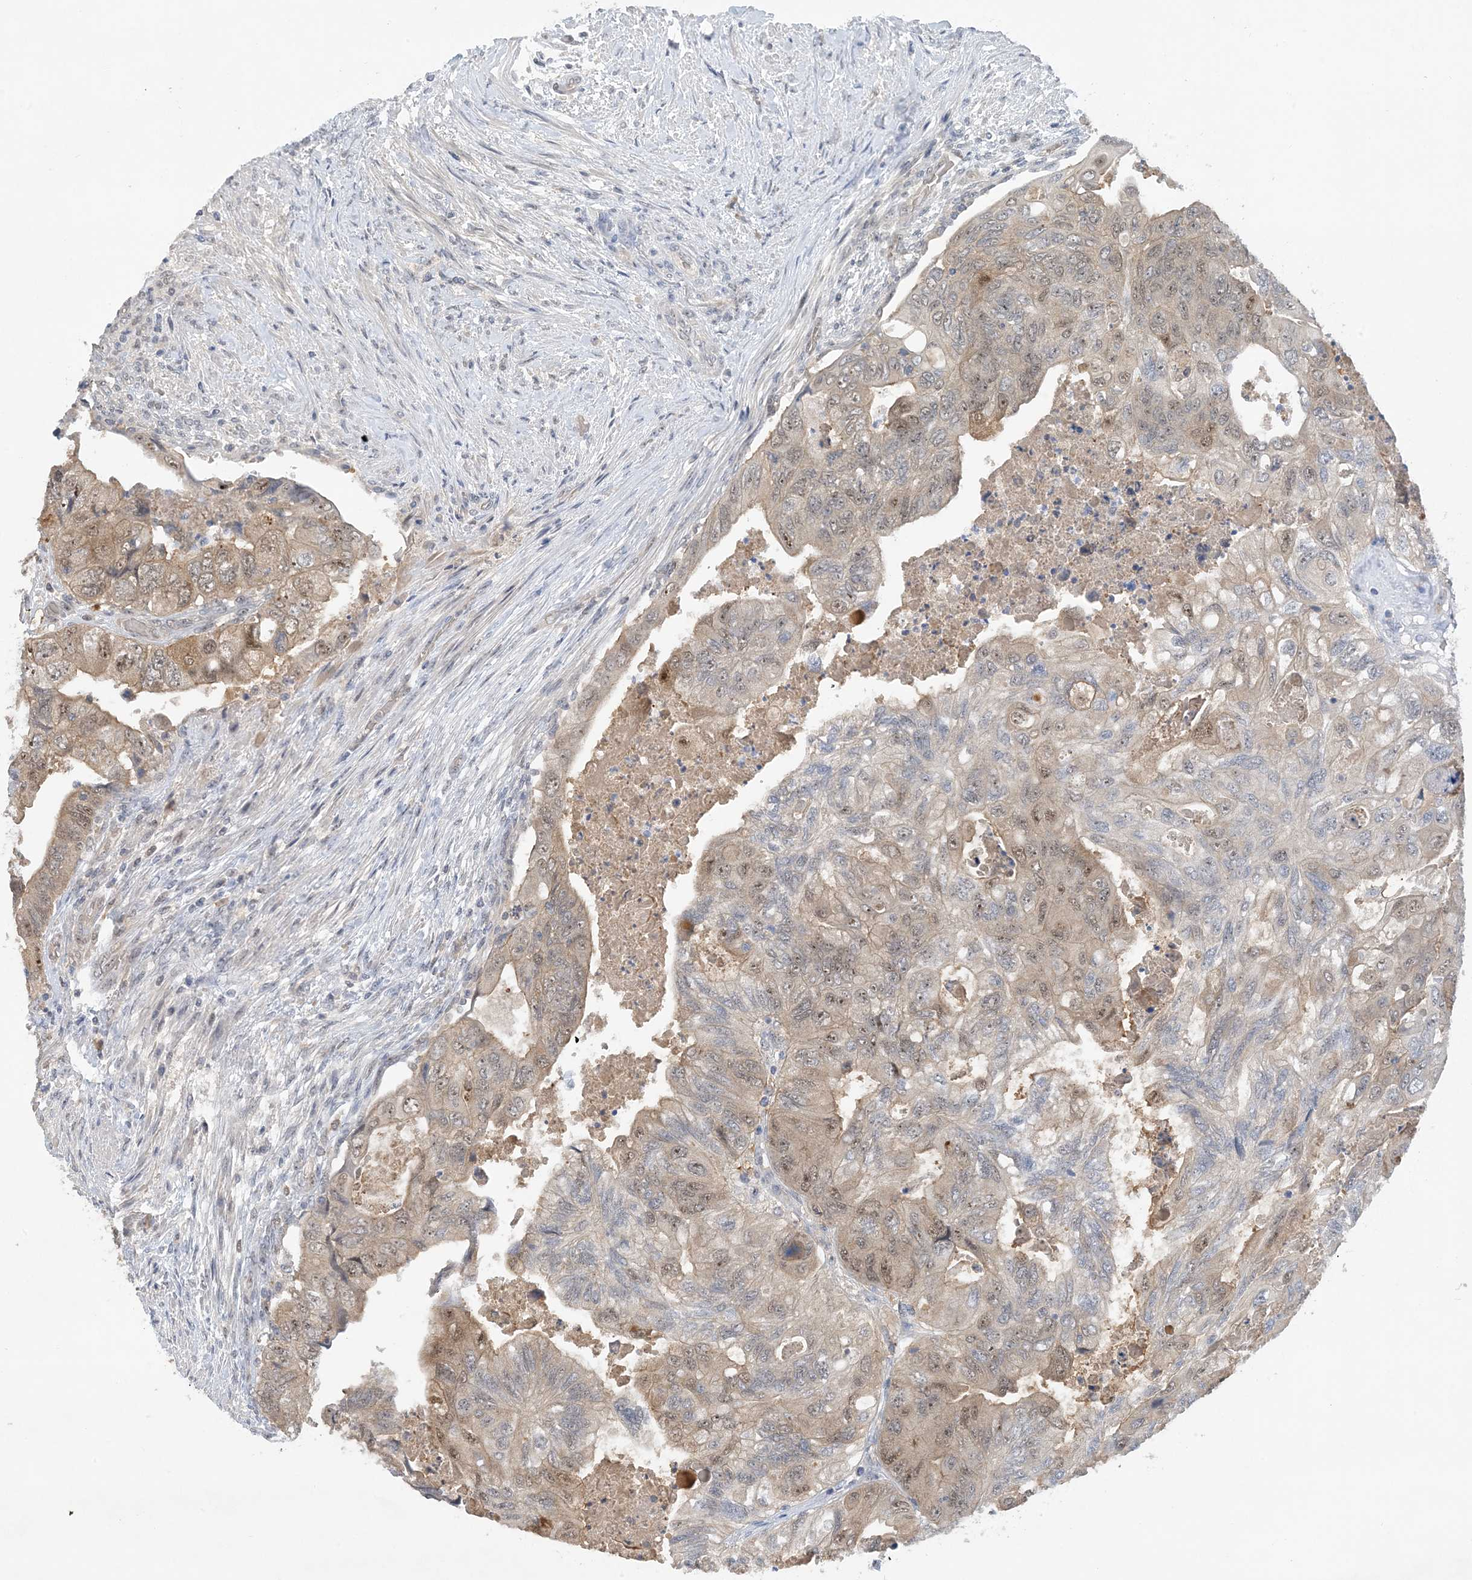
{"staining": {"intensity": "weak", "quantity": "25%-75%", "location": "nuclear"}, "tissue": "colorectal cancer", "cell_type": "Tumor cells", "image_type": "cancer", "snomed": [{"axis": "morphology", "description": "Adenocarcinoma, NOS"}, {"axis": "topography", "description": "Rectum"}], "caption": "Immunohistochemical staining of human colorectal adenocarcinoma reveals low levels of weak nuclear protein expression in approximately 25%-75% of tumor cells.", "gene": "UBE2E1", "patient": {"sex": "male", "age": 63}}